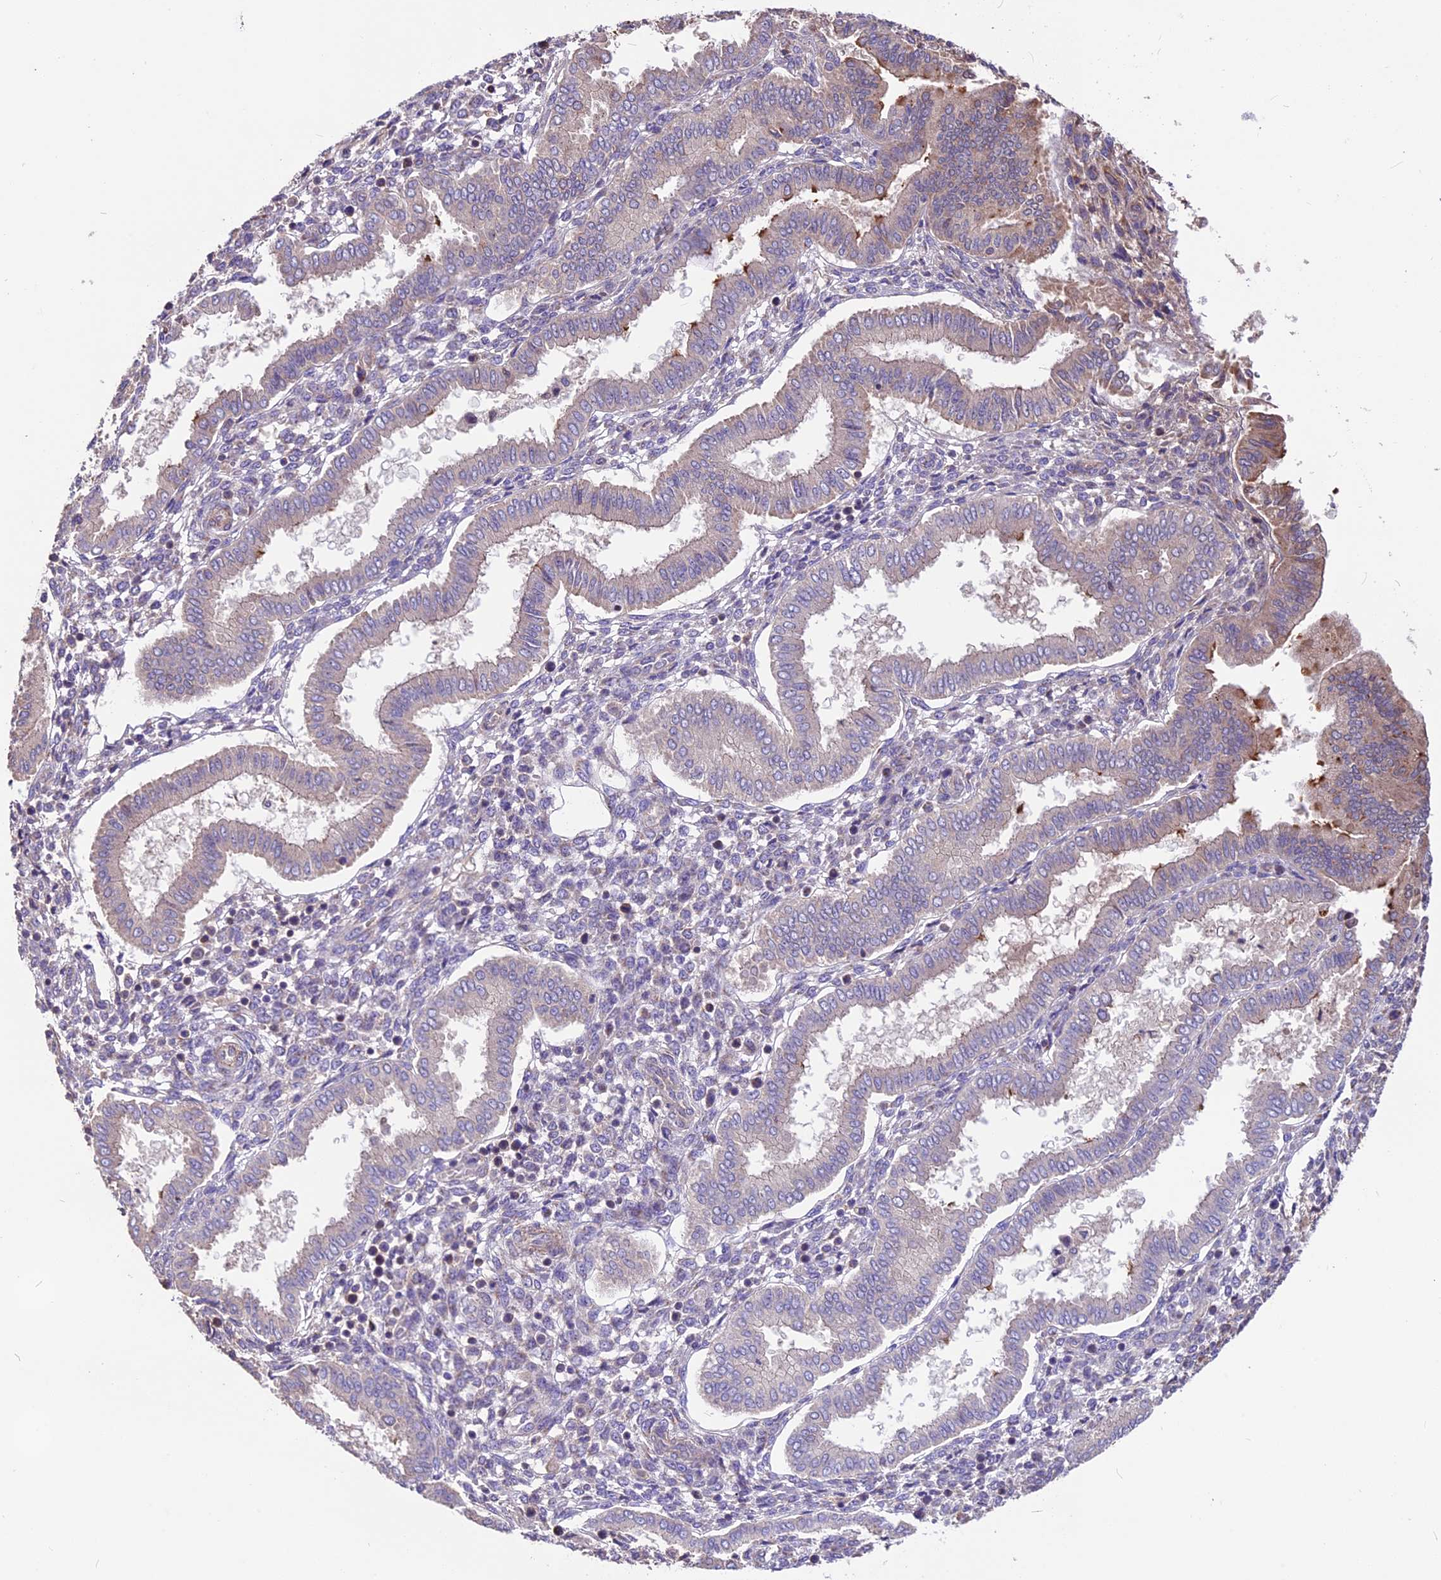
{"staining": {"intensity": "negative", "quantity": "none", "location": "none"}, "tissue": "endometrium", "cell_type": "Cells in endometrial stroma", "image_type": "normal", "snomed": [{"axis": "morphology", "description": "Normal tissue, NOS"}, {"axis": "topography", "description": "Endometrium"}], "caption": "High power microscopy micrograph of an immunohistochemistry (IHC) histopathology image of unremarkable endometrium, revealing no significant staining in cells in endometrial stroma.", "gene": "ANO3", "patient": {"sex": "female", "age": 24}}